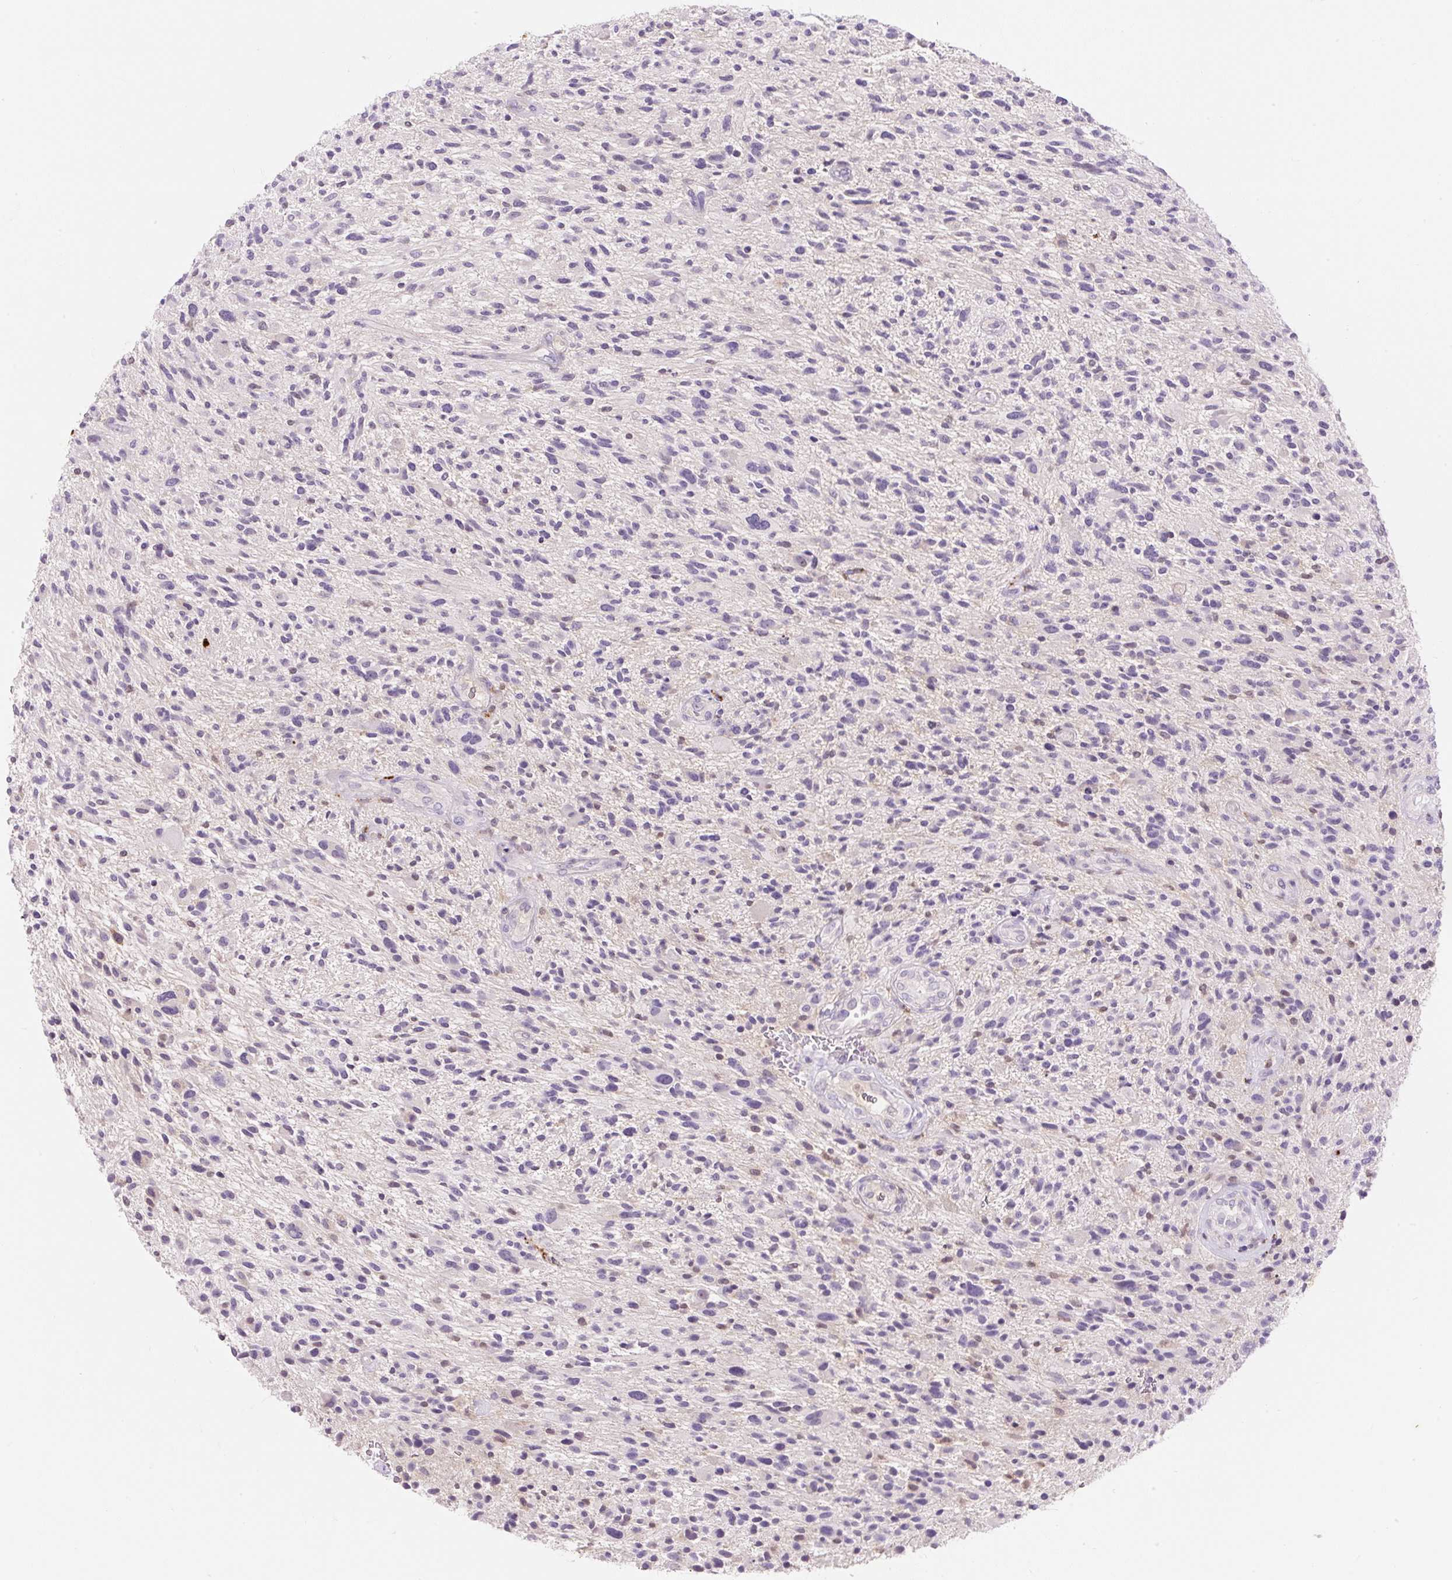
{"staining": {"intensity": "negative", "quantity": "none", "location": "none"}, "tissue": "glioma", "cell_type": "Tumor cells", "image_type": "cancer", "snomed": [{"axis": "morphology", "description": "Glioma, malignant, High grade"}, {"axis": "topography", "description": "Brain"}], "caption": "Immunohistochemical staining of human glioma exhibits no significant expression in tumor cells.", "gene": "TMEM150C", "patient": {"sex": "male", "age": 47}}